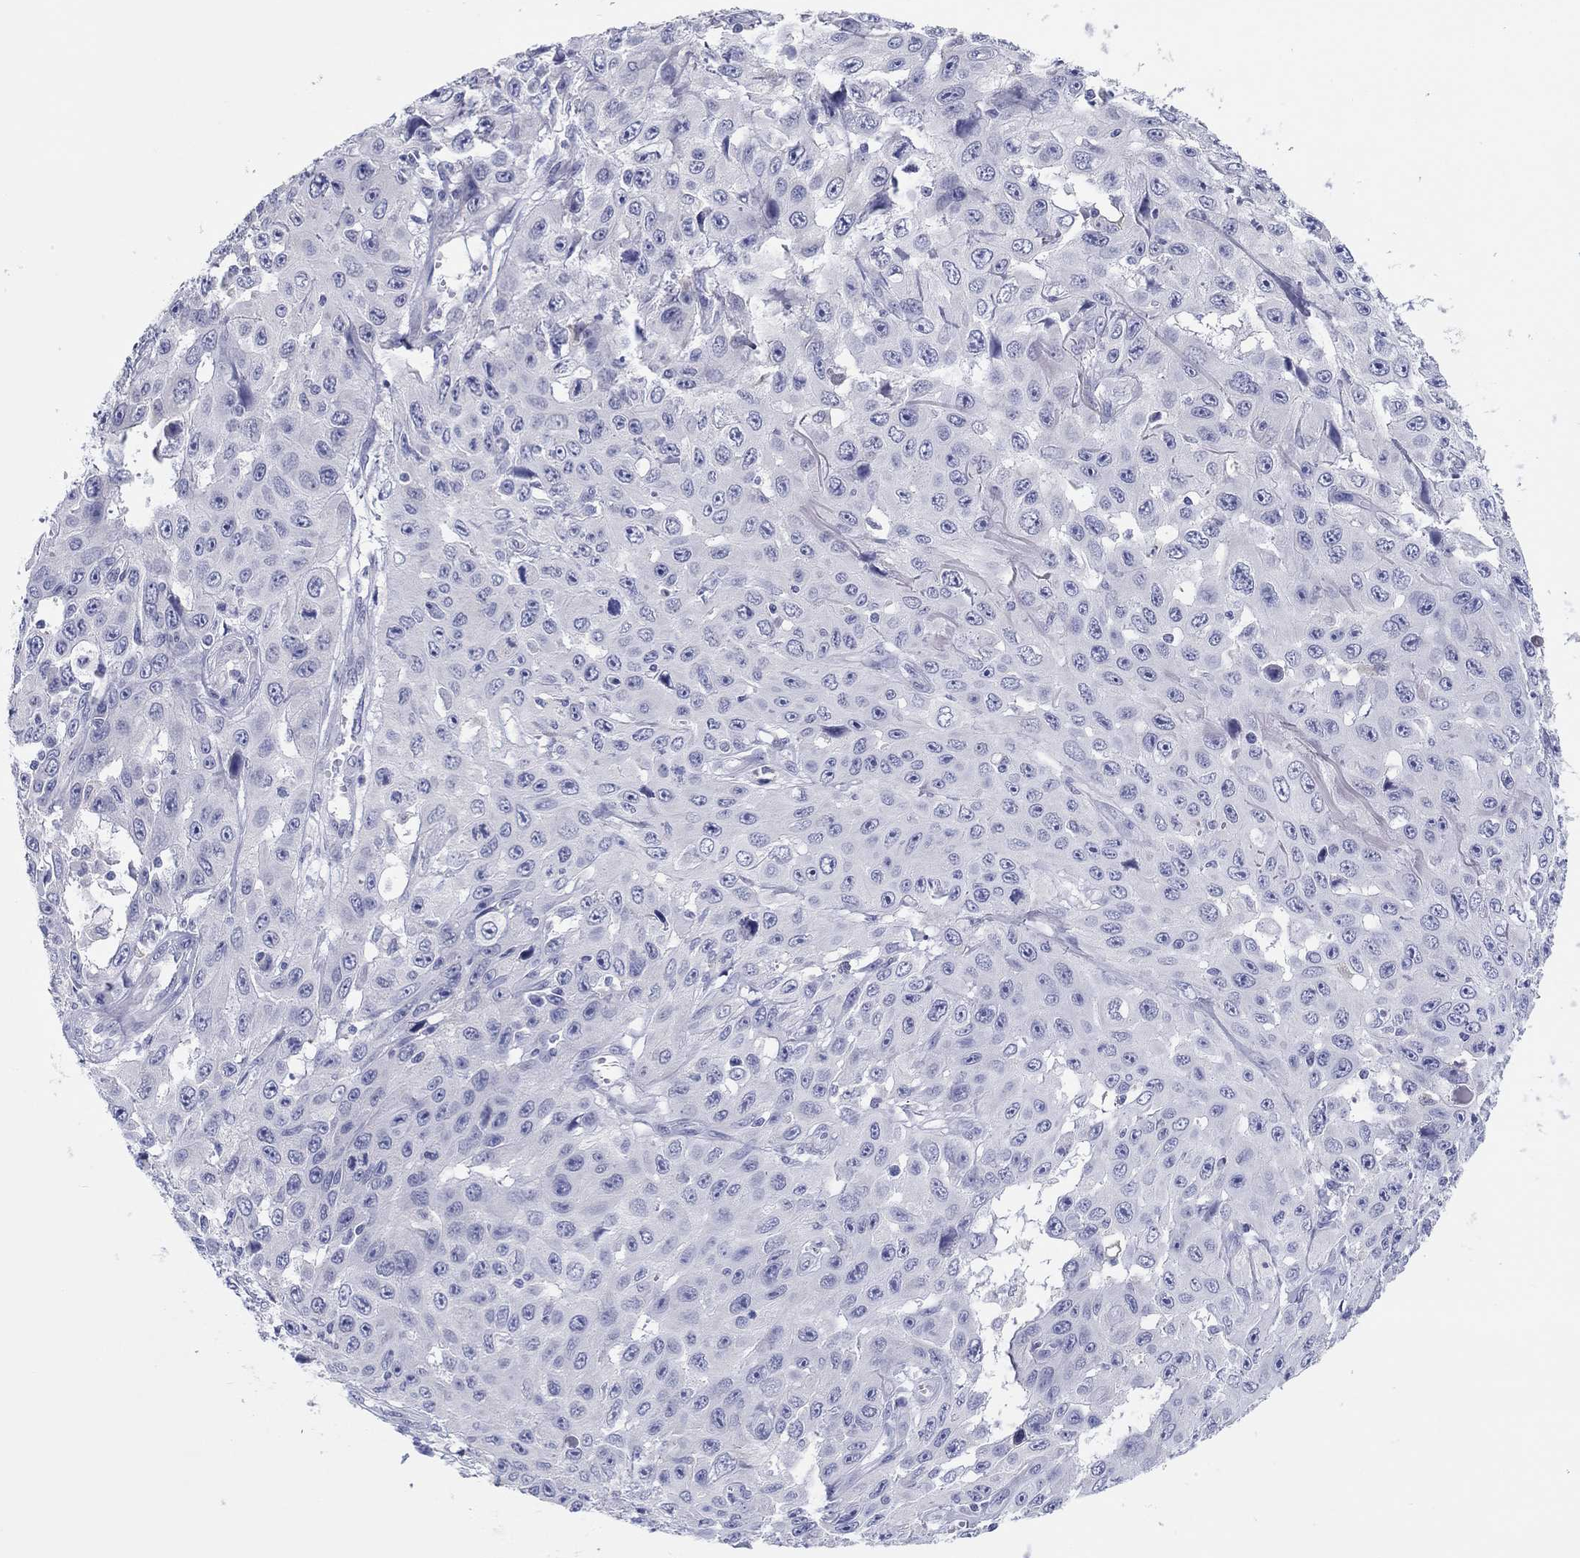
{"staining": {"intensity": "negative", "quantity": "none", "location": "none"}, "tissue": "skin cancer", "cell_type": "Tumor cells", "image_type": "cancer", "snomed": [{"axis": "morphology", "description": "Squamous cell carcinoma, NOS"}, {"axis": "topography", "description": "Skin"}], "caption": "DAB (3,3'-diaminobenzidine) immunohistochemical staining of human squamous cell carcinoma (skin) demonstrates no significant staining in tumor cells.", "gene": "ERICH3", "patient": {"sex": "male", "age": 82}}